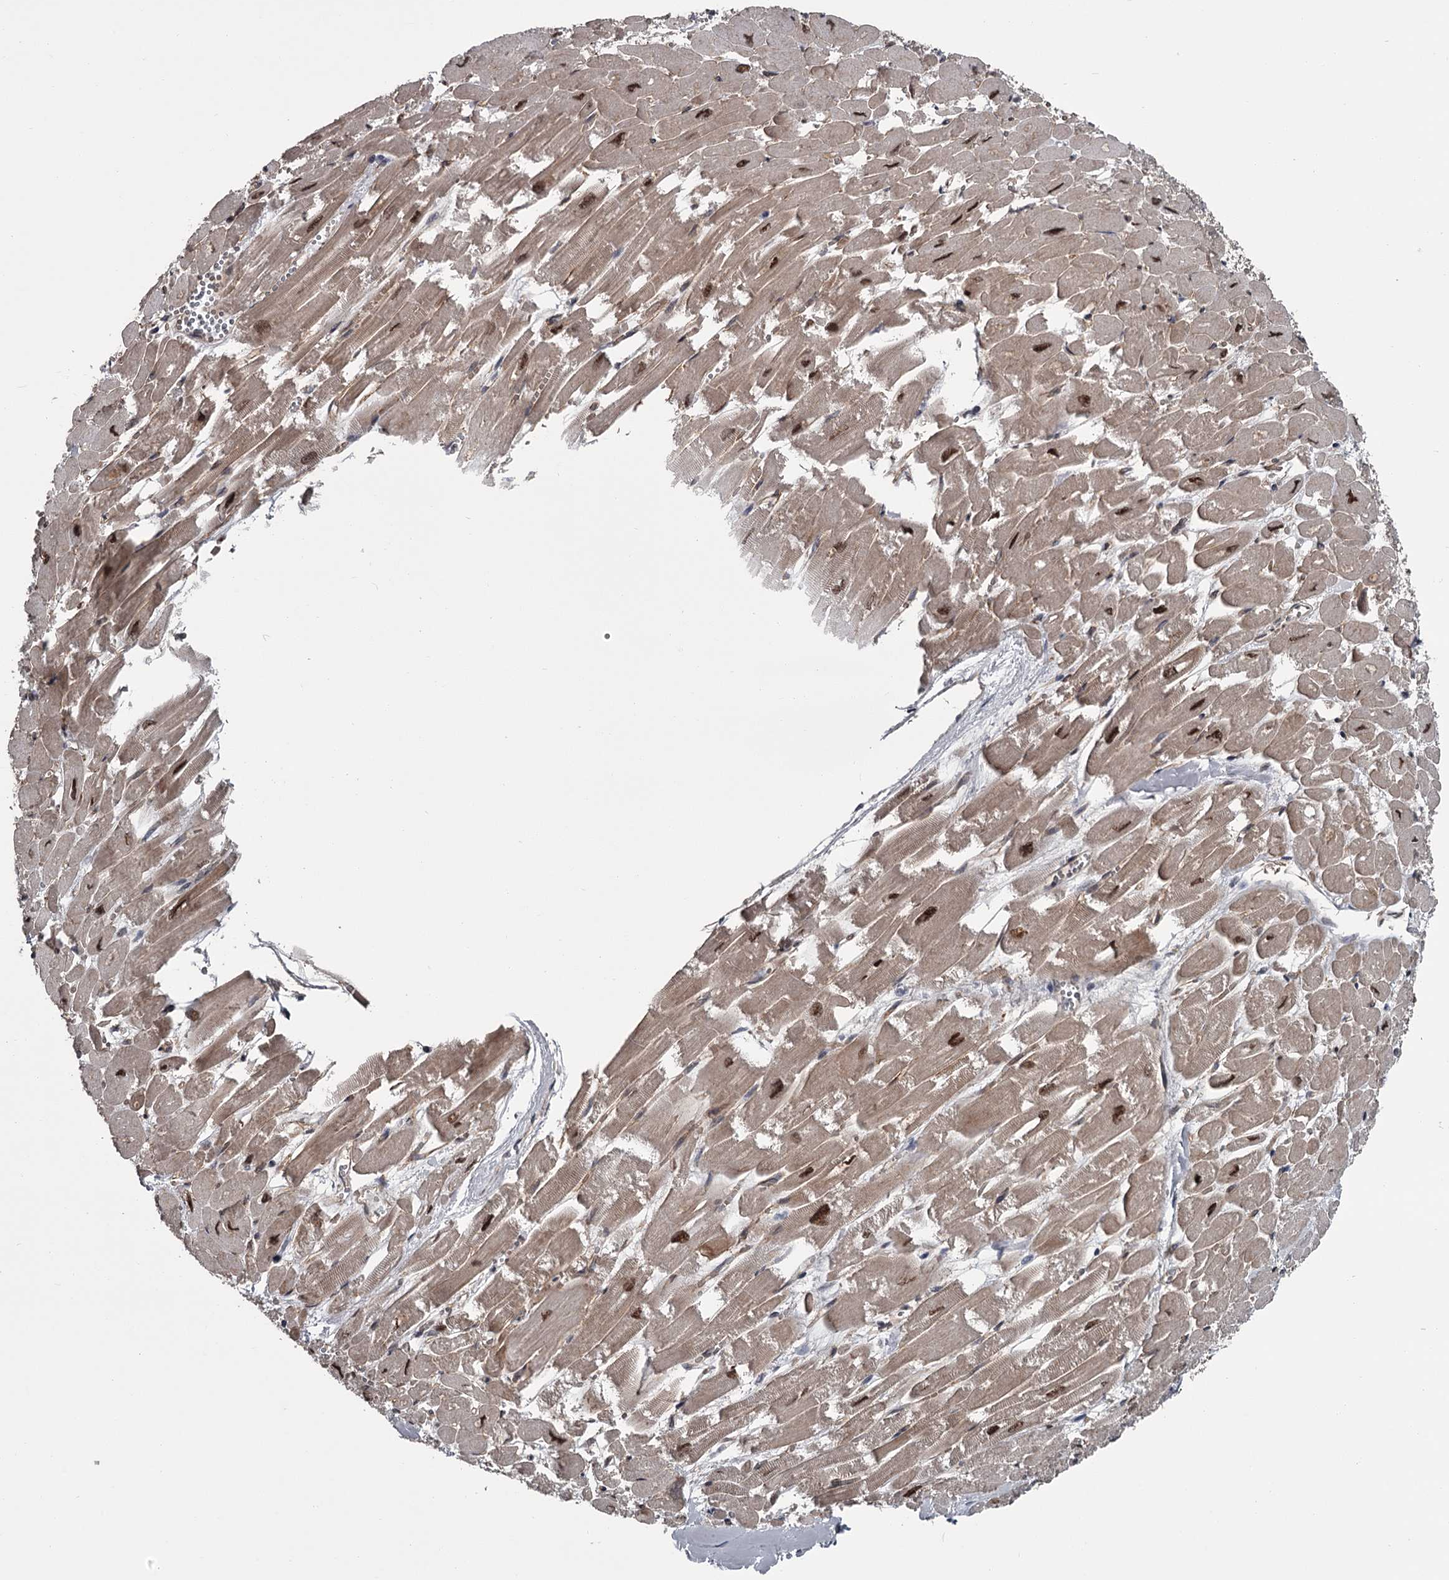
{"staining": {"intensity": "moderate", "quantity": ">75%", "location": "cytoplasmic/membranous,nuclear"}, "tissue": "heart muscle", "cell_type": "Cardiomyocytes", "image_type": "normal", "snomed": [{"axis": "morphology", "description": "Normal tissue, NOS"}, {"axis": "topography", "description": "Heart"}], "caption": "Heart muscle stained with DAB immunohistochemistry (IHC) displays medium levels of moderate cytoplasmic/membranous,nuclear positivity in approximately >75% of cardiomyocytes.", "gene": "PRPF40B", "patient": {"sex": "male", "age": 54}}